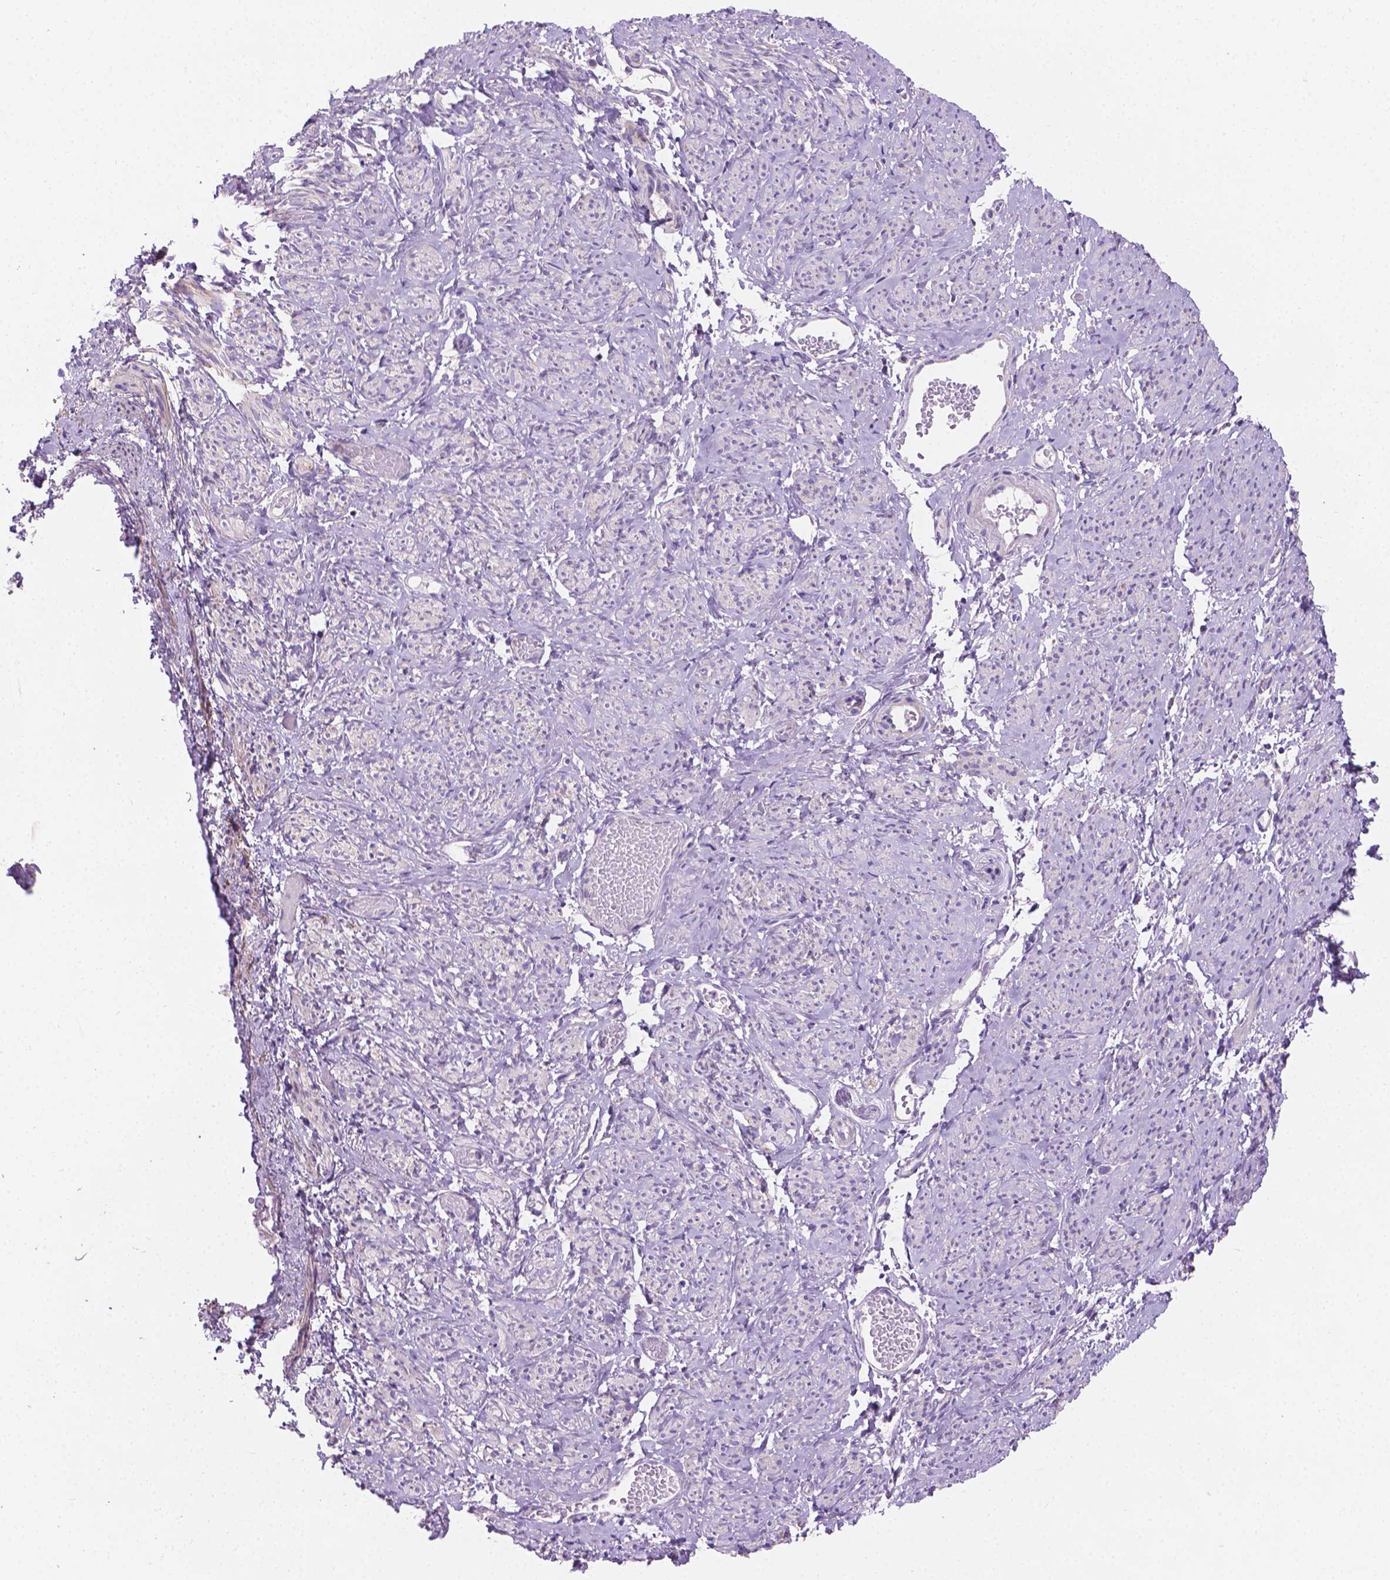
{"staining": {"intensity": "negative", "quantity": "none", "location": "none"}, "tissue": "smooth muscle", "cell_type": "Smooth muscle cells", "image_type": "normal", "snomed": [{"axis": "morphology", "description": "Normal tissue, NOS"}, {"axis": "topography", "description": "Smooth muscle"}], "caption": "The photomicrograph displays no significant positivity in smooth muscle cells of smooth muscle.", "gene": "CSPG5", "patient": {"sex": "female", "age": 65}}